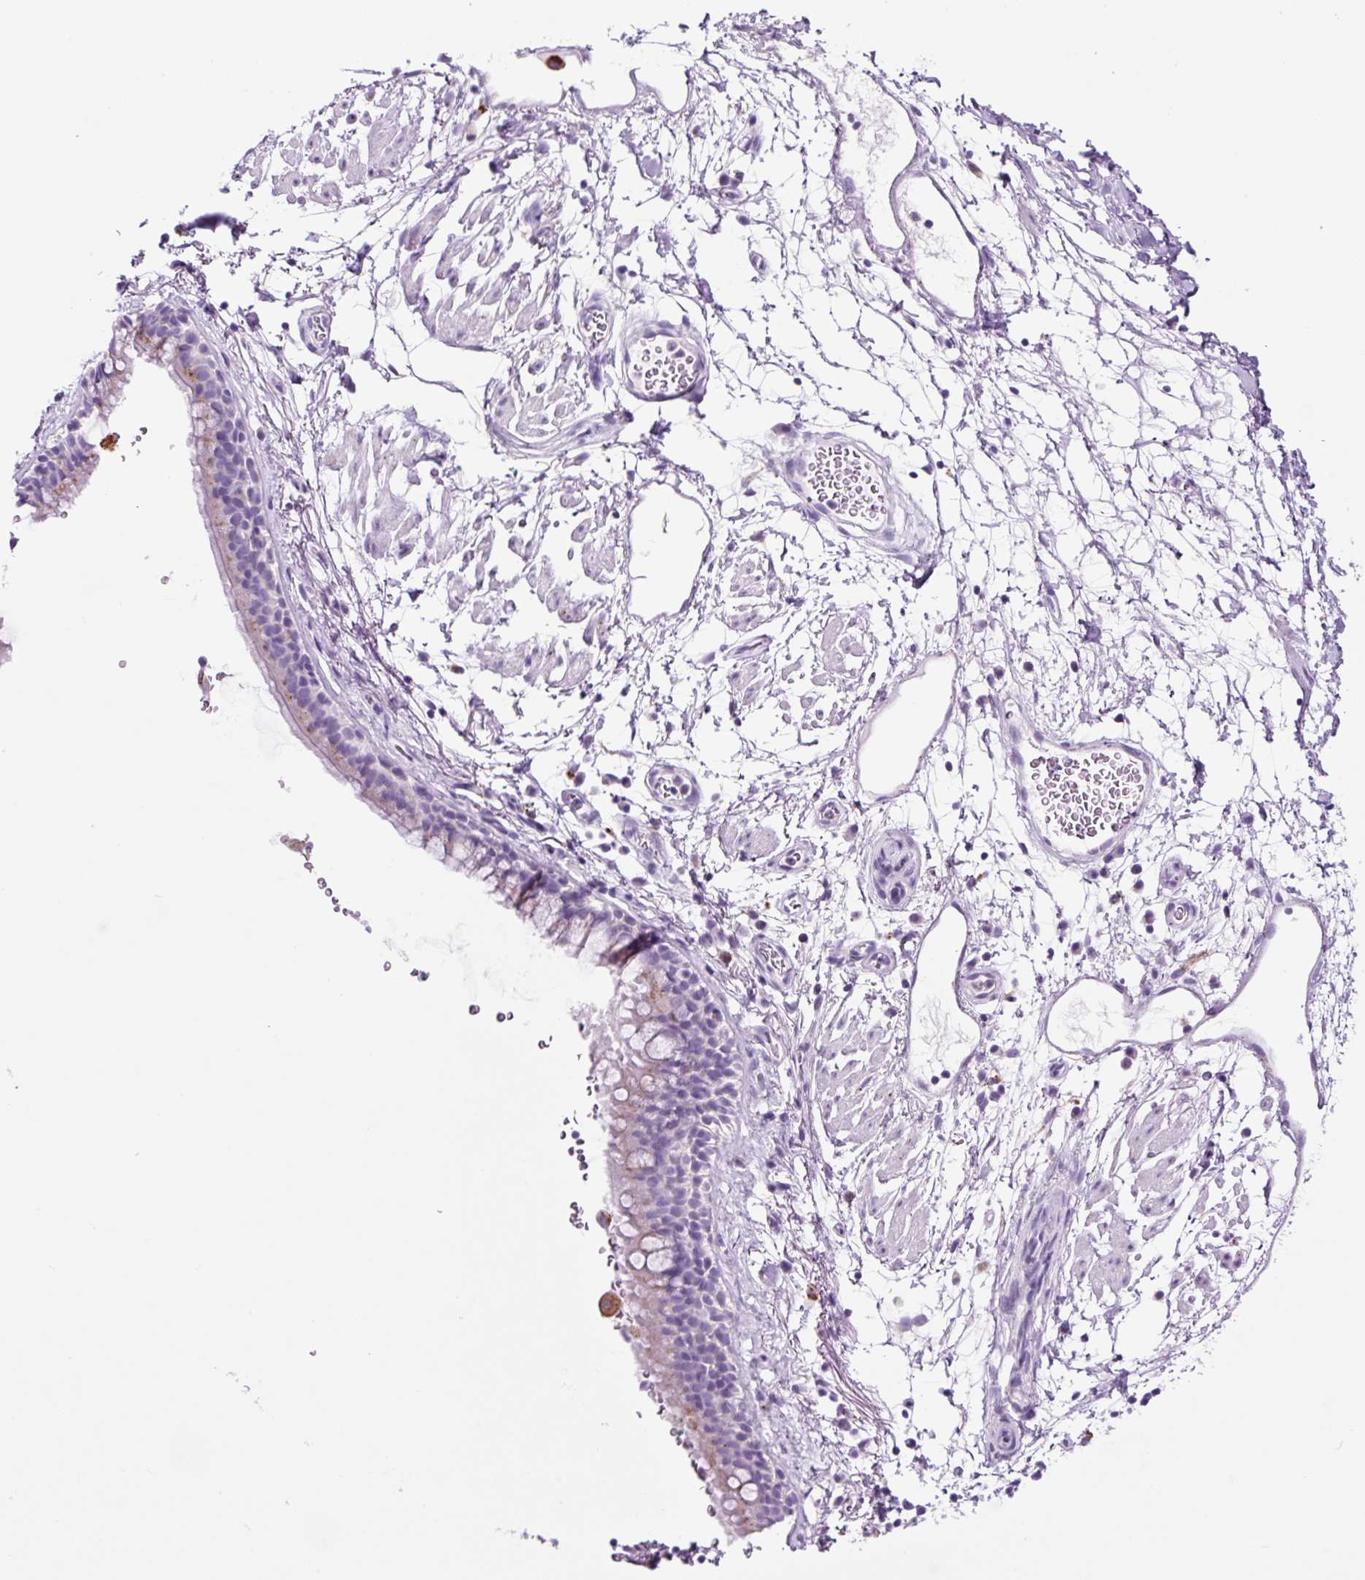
{"staining": {"intensity": "negative", "quantity": "none", "location": "none"}, "tissue": "soft tissue", "cell_type": "Chondrocytes", "image_type": "normal", "snomed": [{"axis": "morphology", "description": "Normal tissue, NOS"}, {"axis": "topography", "description": "Cartilage tissue"}, {"axis": "topography", "description": "Bronchus"}], "caption": "Protein analysis of unremarkable soft tissue exhibits no significant positivity in chondrocytes.", "gene": "LCN10", "patient": {"sex": "male", "age": 58}}